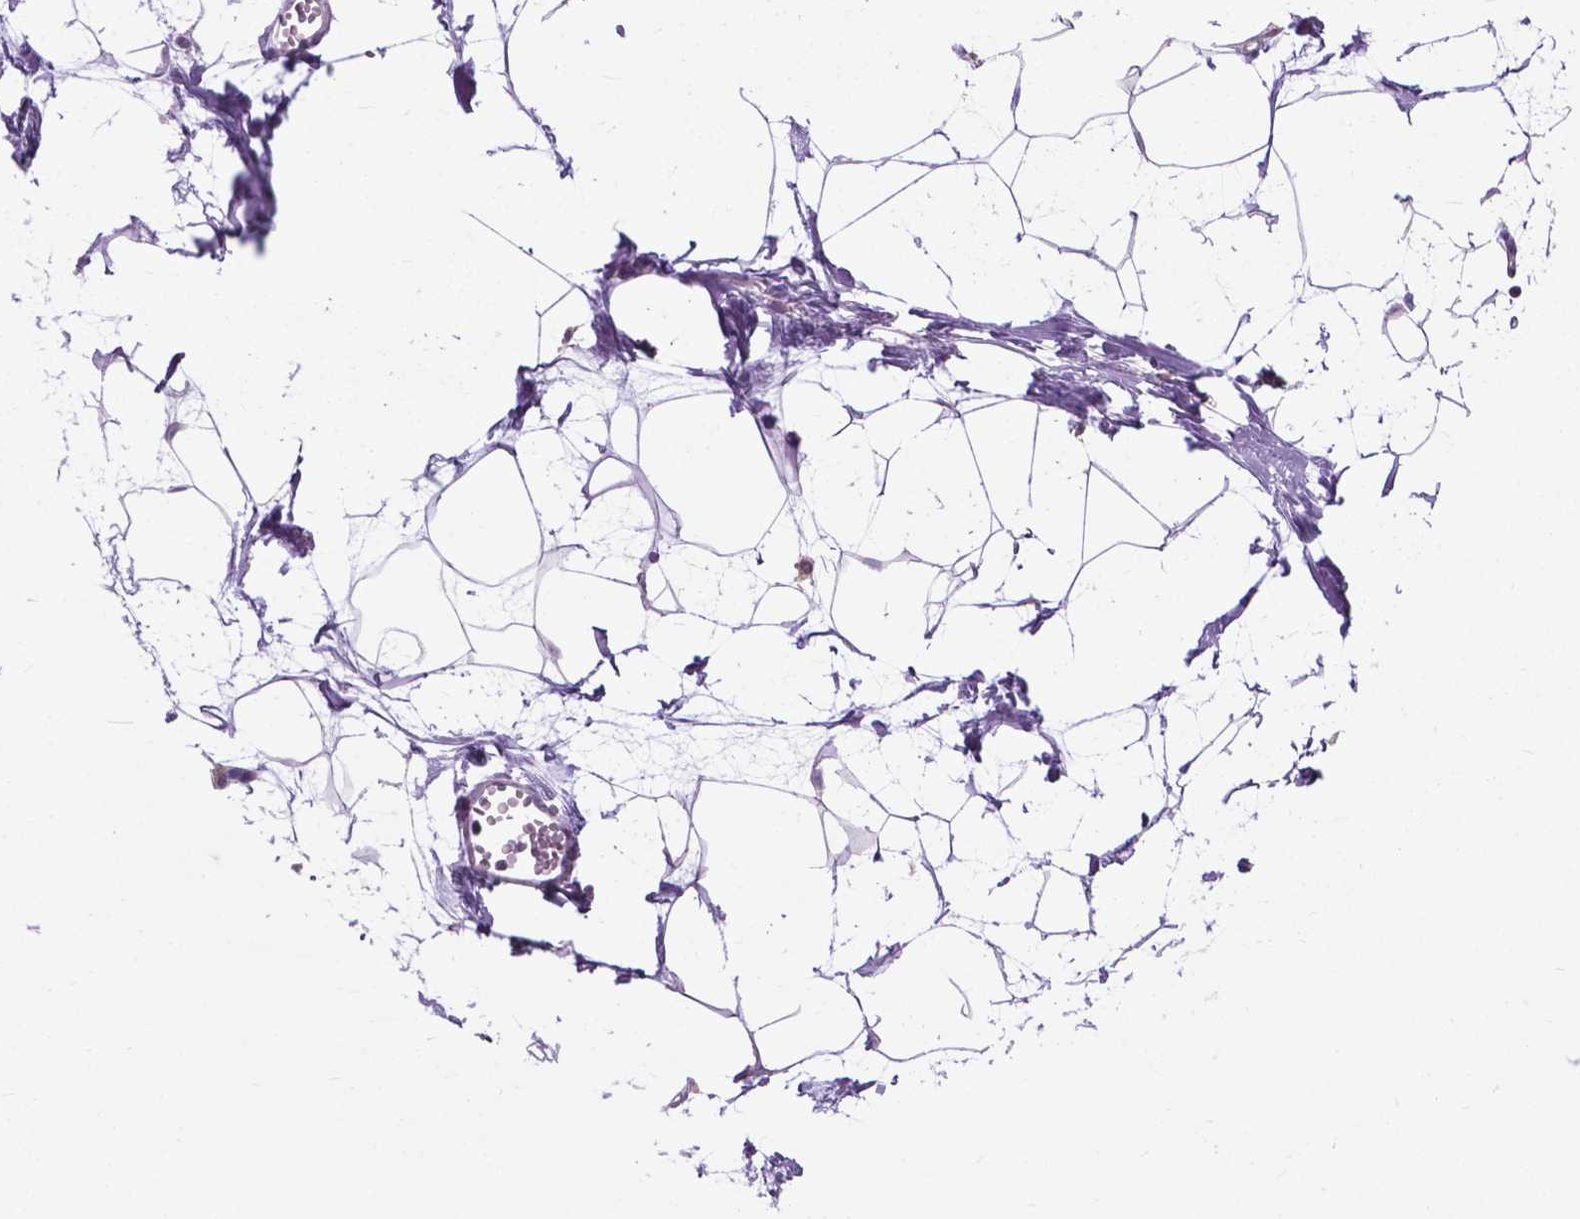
{"staining": {"intensity": "weak", "quantity": "<25%", "location": "cytoplasmic/membranous"}, "tissue": "breast", "cell_type": "Adipocytes", "image_type": "normal", "snomed": [{"axis": "morphology", "description": "Normal tissue, NOS"}, {"axis": "topography", "description": "Breast"}], "caption": "Immunohistochemistry (IHC) histopathology image of benign human breast stained for a protein (brown), which displays no expression in adipocytes. (Brightfield microscopy of DAB immunohistochemistry (IHC) at high magnification).", "gene": "MZT1", "patient": {"sex": "female", "age": 45}}